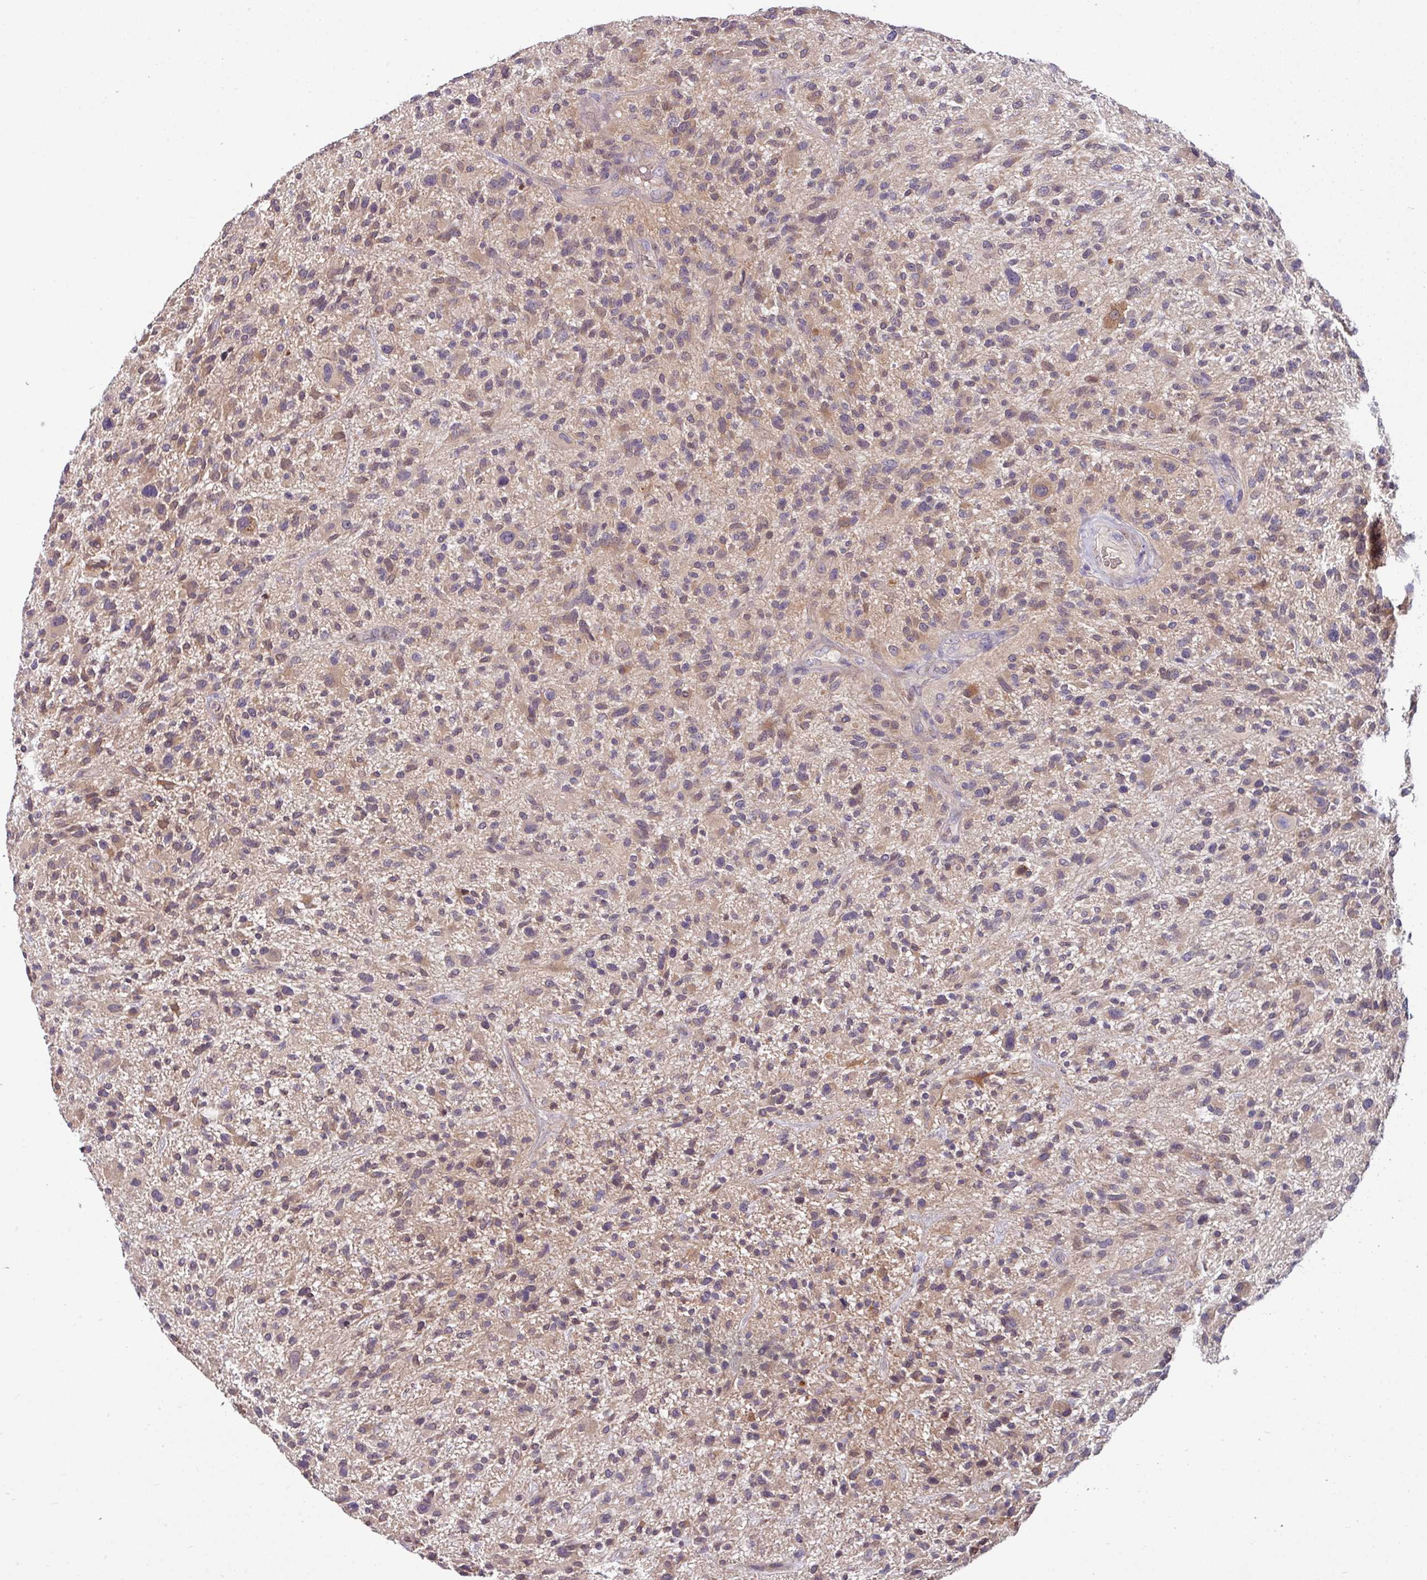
{"staining": {"intensity": "weak", "quantity": "25%-75%", "location": "cytoplasmic/membranous"}, "tissue": "glioma", "cell_type": "Tumor cells", "image_type": "cancer", "snomed": [{"axis": "morphology", "description": "Glioma, malignant, High grade"}, {"axis": "topography", "description": "Brain"}], "caption": "A histopathology image of malignant glioma (high-grade) stained for a protein shows weak cytoplasmic/membranous brown staining in tumor cells.", "gene": "SLAMF6", "patient": {"sex": "male", "age": 47}}